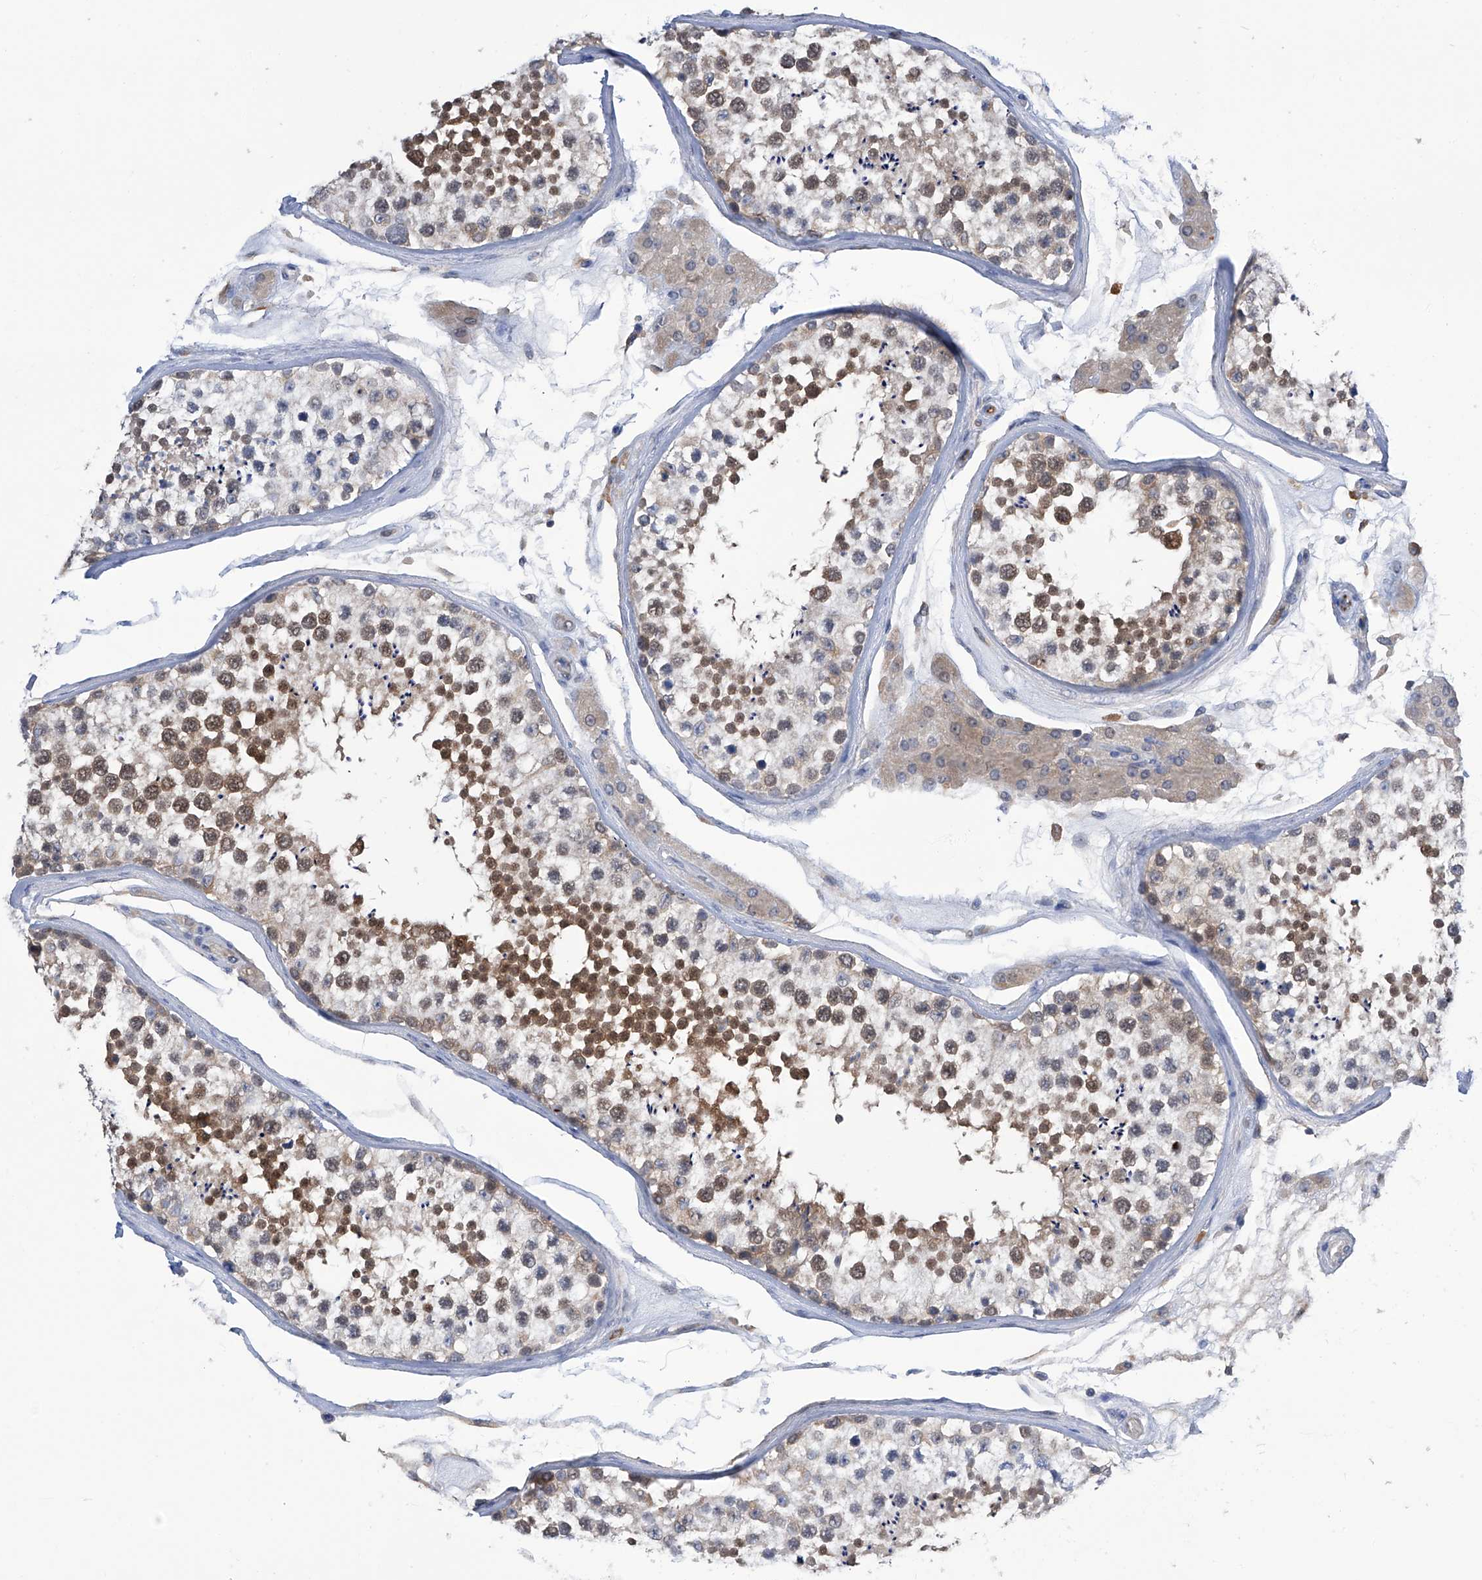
{"staining": {"intensity": "moderate", "quantity": "25%-75%", "location": "cytoplasmic/membranous,nuclear"}, "tissue": "testis", "cell_type": "Cells in seminiferous ducts", "image_type": "normal", "snomed": [{"axis": "morphology", "description": "Normal tissue, NOS"}, {"axis": "topography", "description": "Testis"}], "caption": "IHC staining of benign testis, which exhibits medium levels of moderate cytoplasmic/membranous,nuclear expression in about 25%-75% of cells in seminiferous ducts indicating moderate cytoplasmic/membranous,nuclear protein staining. The staining was performed using DAB (brown) for protein detection and nuclei were counterstained in hematoxylin (blue).", "gene": "PGM3", "patient": {"sex": "male", "age": 46}}